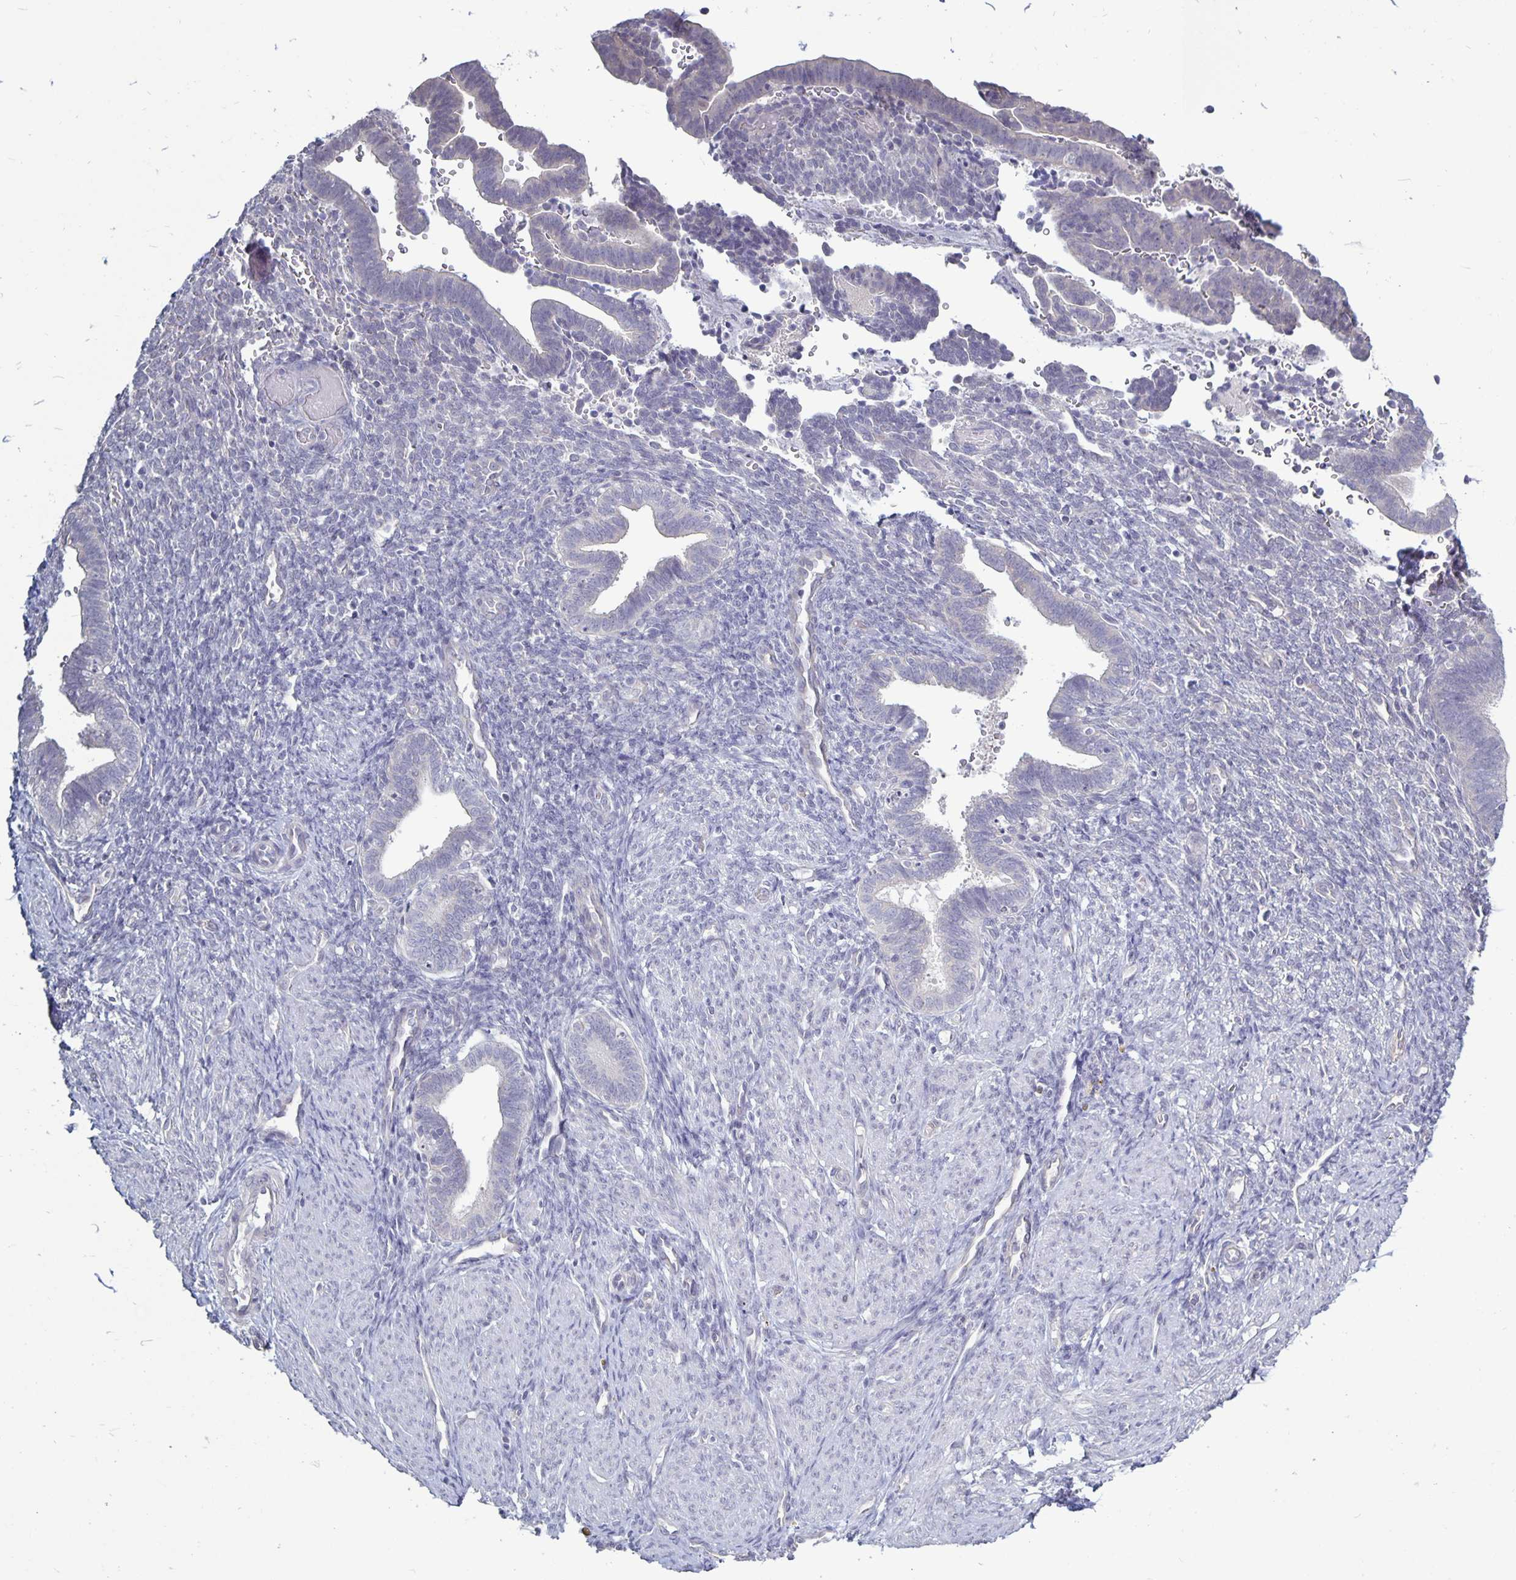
{"staining": {"intensity": "negative", "quantity": "none", "location": "none"}, "tissue": "endometrium", "cell_type": "Cells in endometrial stroma", "image_type": "normal", "snomed": [{"axis": "morphology", "description": "Normal tissue, NOS"}, {"axis": "topography", "description": "Endometrium"}], "caption": "An immunohistochemistry (IHC) photomicrograph of unremarkable endometrium is shown. There is no staining in cells in endometrial stroma of endometrium.", "gene": "PLCB3", "patient": {"sex": "female", "age": 34}}